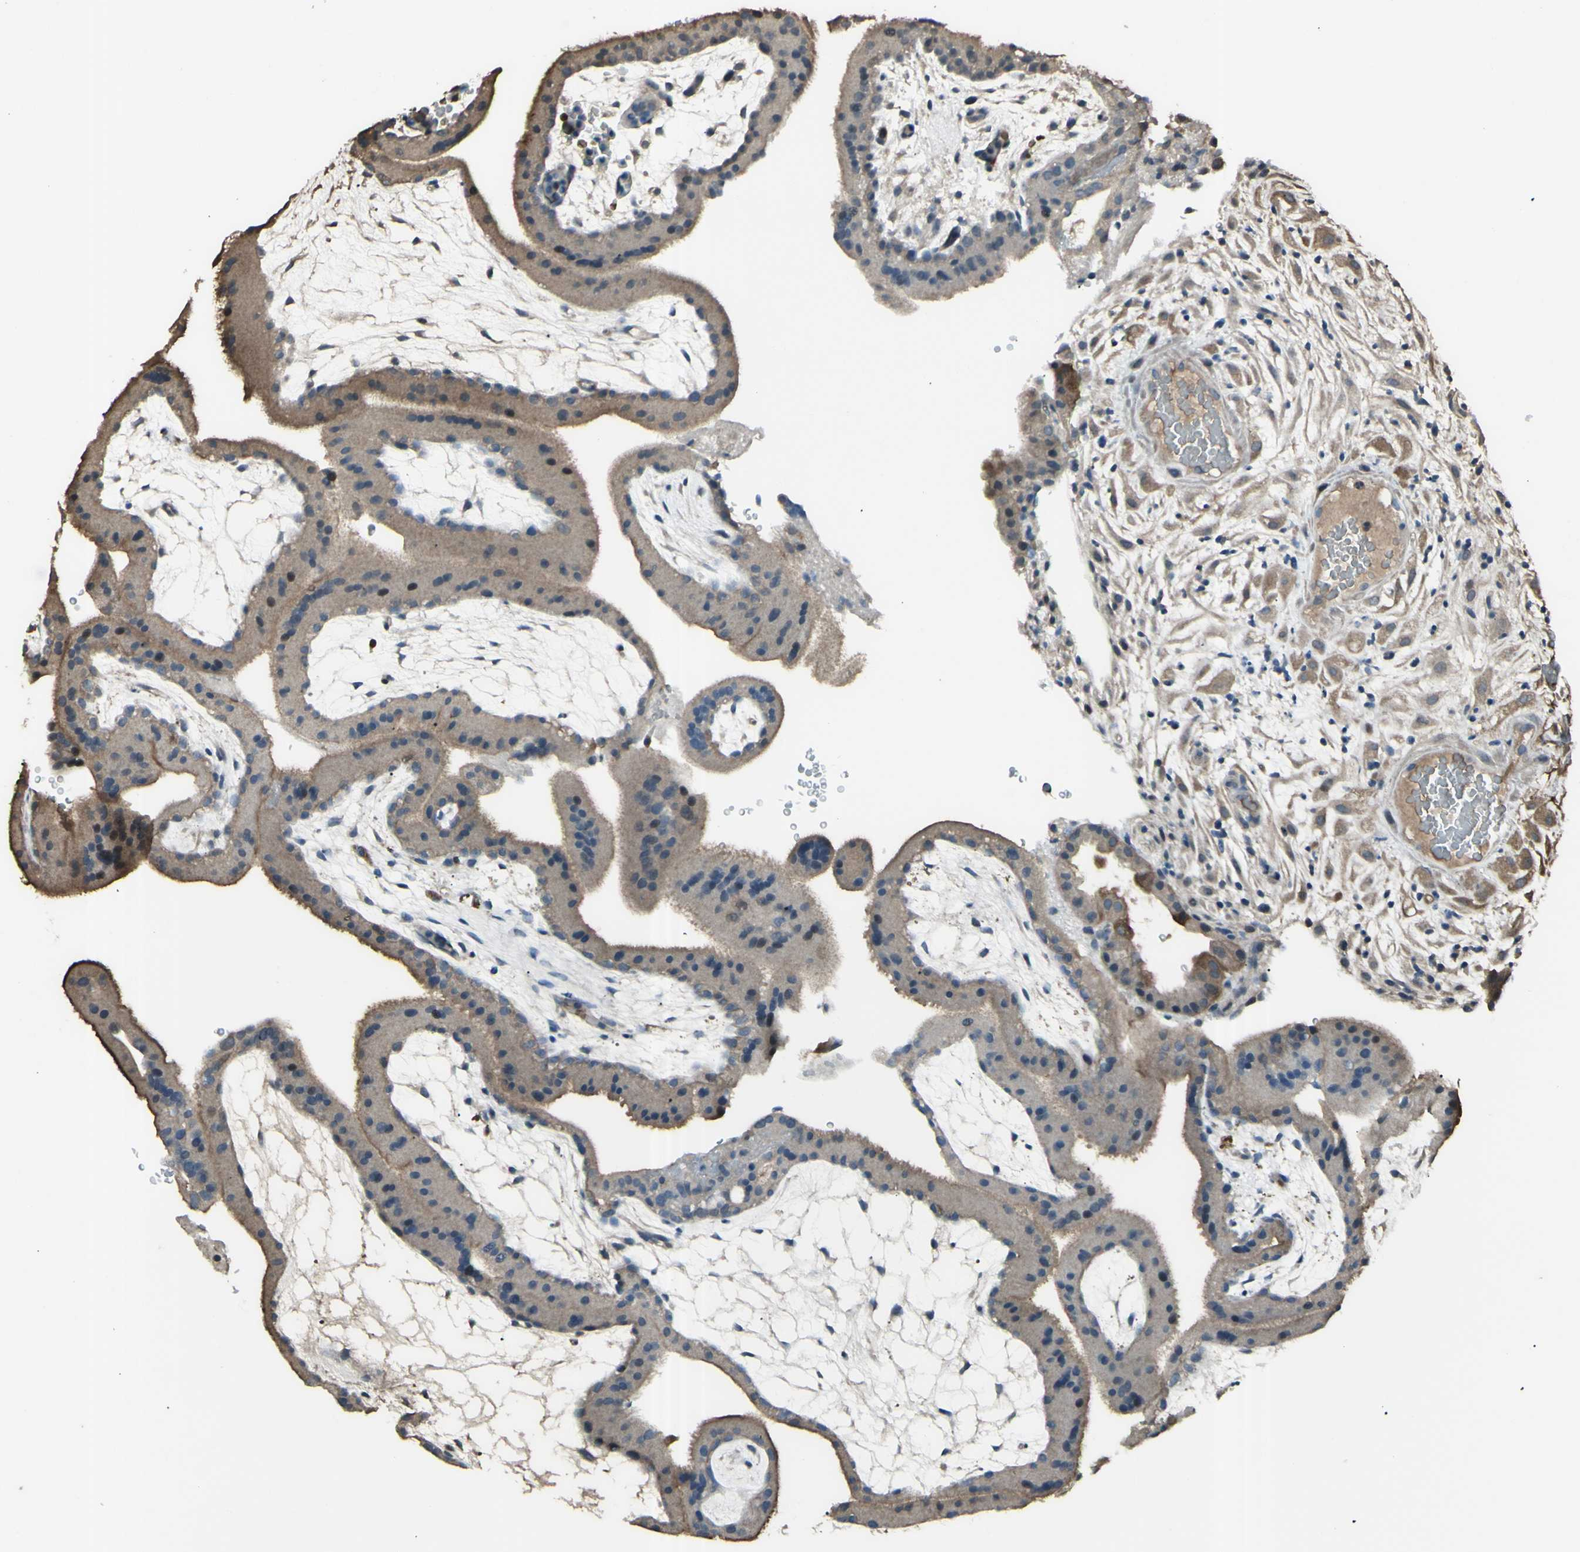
{"staining": {"intensity": "moderate", "quantity": ">75%", "location": "cytoplasmic/membranous"}, "tissue": "placenta", "cell_type": "Decidual cells", "image_type": "normal", "snomed": [{"axis": "morphology", "description": "Normal tissue, NOS"}, {"axis": "topography", "description": "Placenta"}], "caption": "Immunohistochemistry of unremarkable placenta exhibits medium levels of moderate cytoplasmic/membranous staining in about >75% of decidual cells.", "gene": "GNAS", "patient": {"sex": "female", "age": 19}}